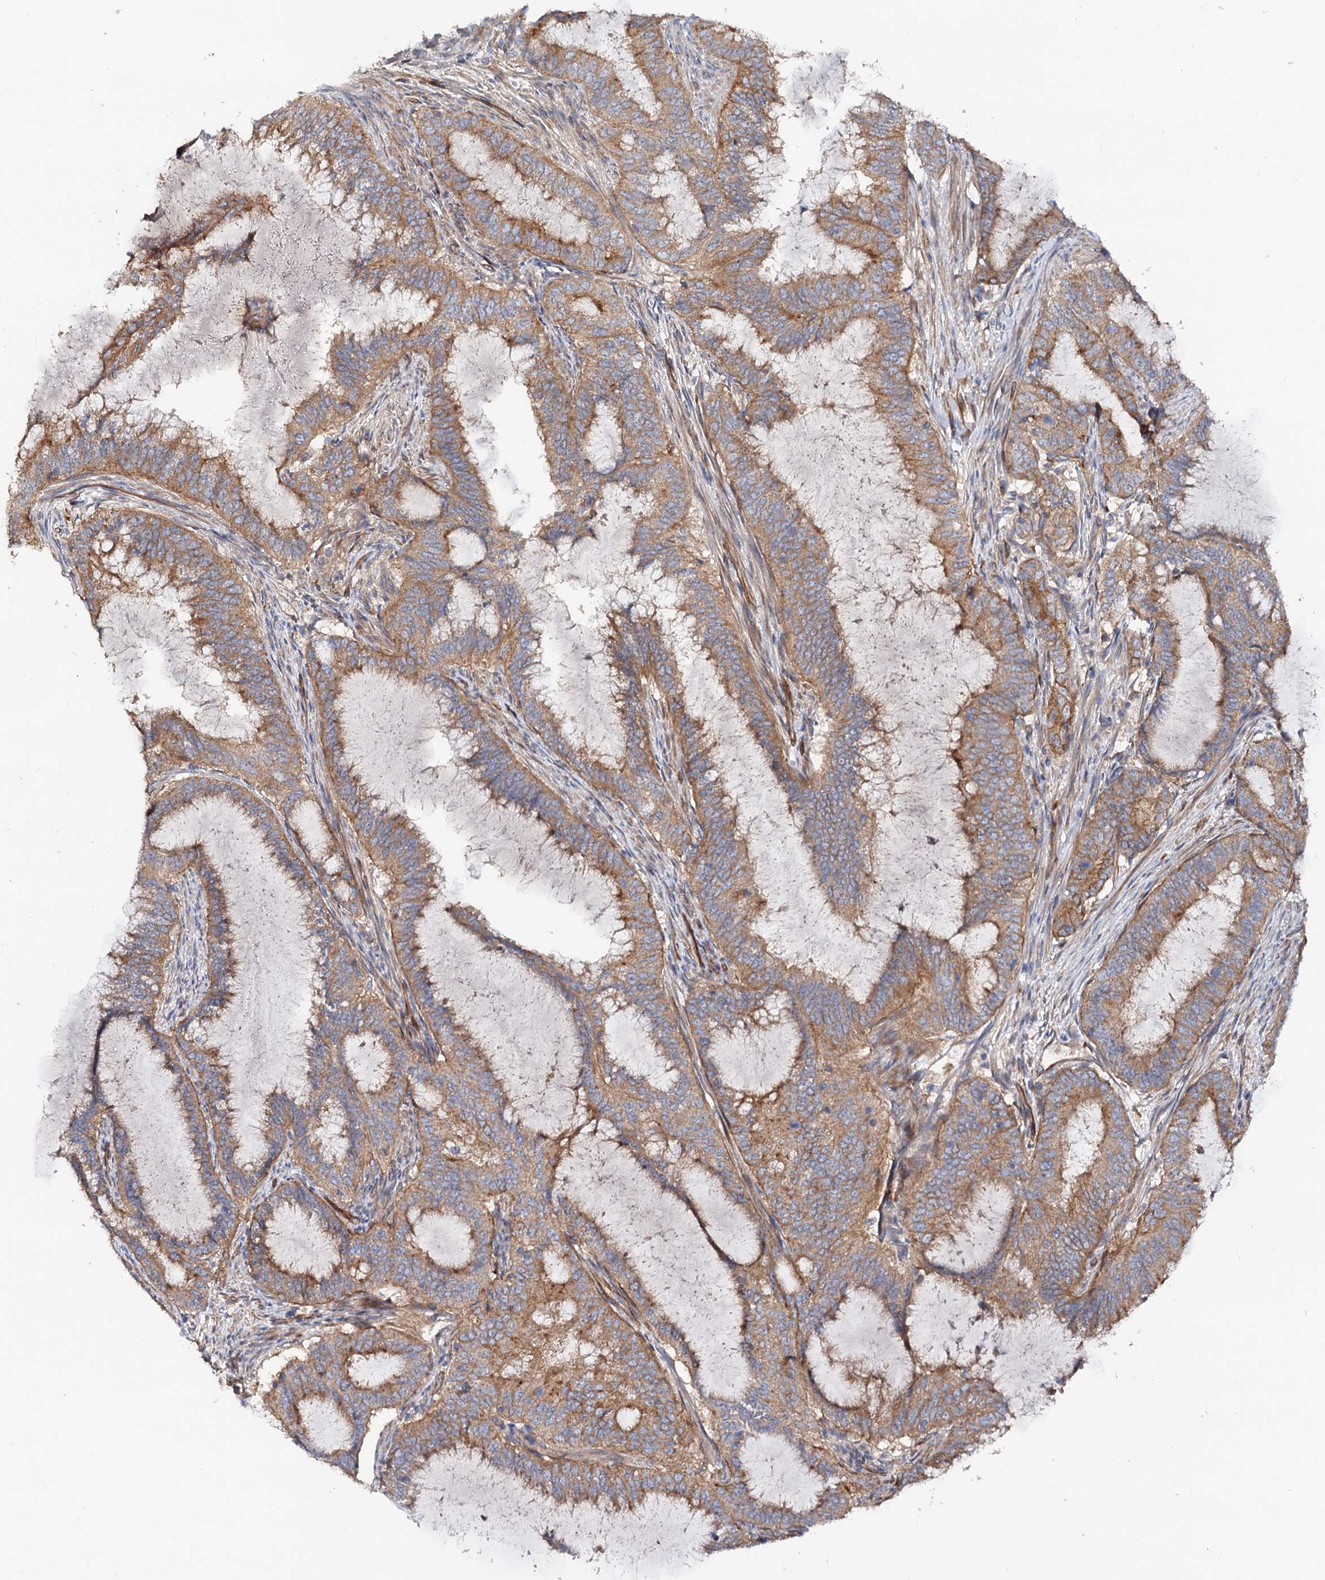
{"staining": {"intensity": "weak", "quantity": ">75%", "location": "cytoplasmic/membranous"}, "tissue": "endometrial cancer", "cell_type": "Tumor cells", "image_type": "cancer", "snomed": [{"axis": "morphology", "description": "Adenocarcinoma, NOS"}, {"axis": "topography", "description": "Endometrium"}], "caption": "A histopathology image of endometrial cancer (adenocarcinoma) stained for a protein displays weak cytoplasmic/membranous brown staining in tumor cells.", "gene": "CSAD", "patient": {"sex": "female", "age": 51}}